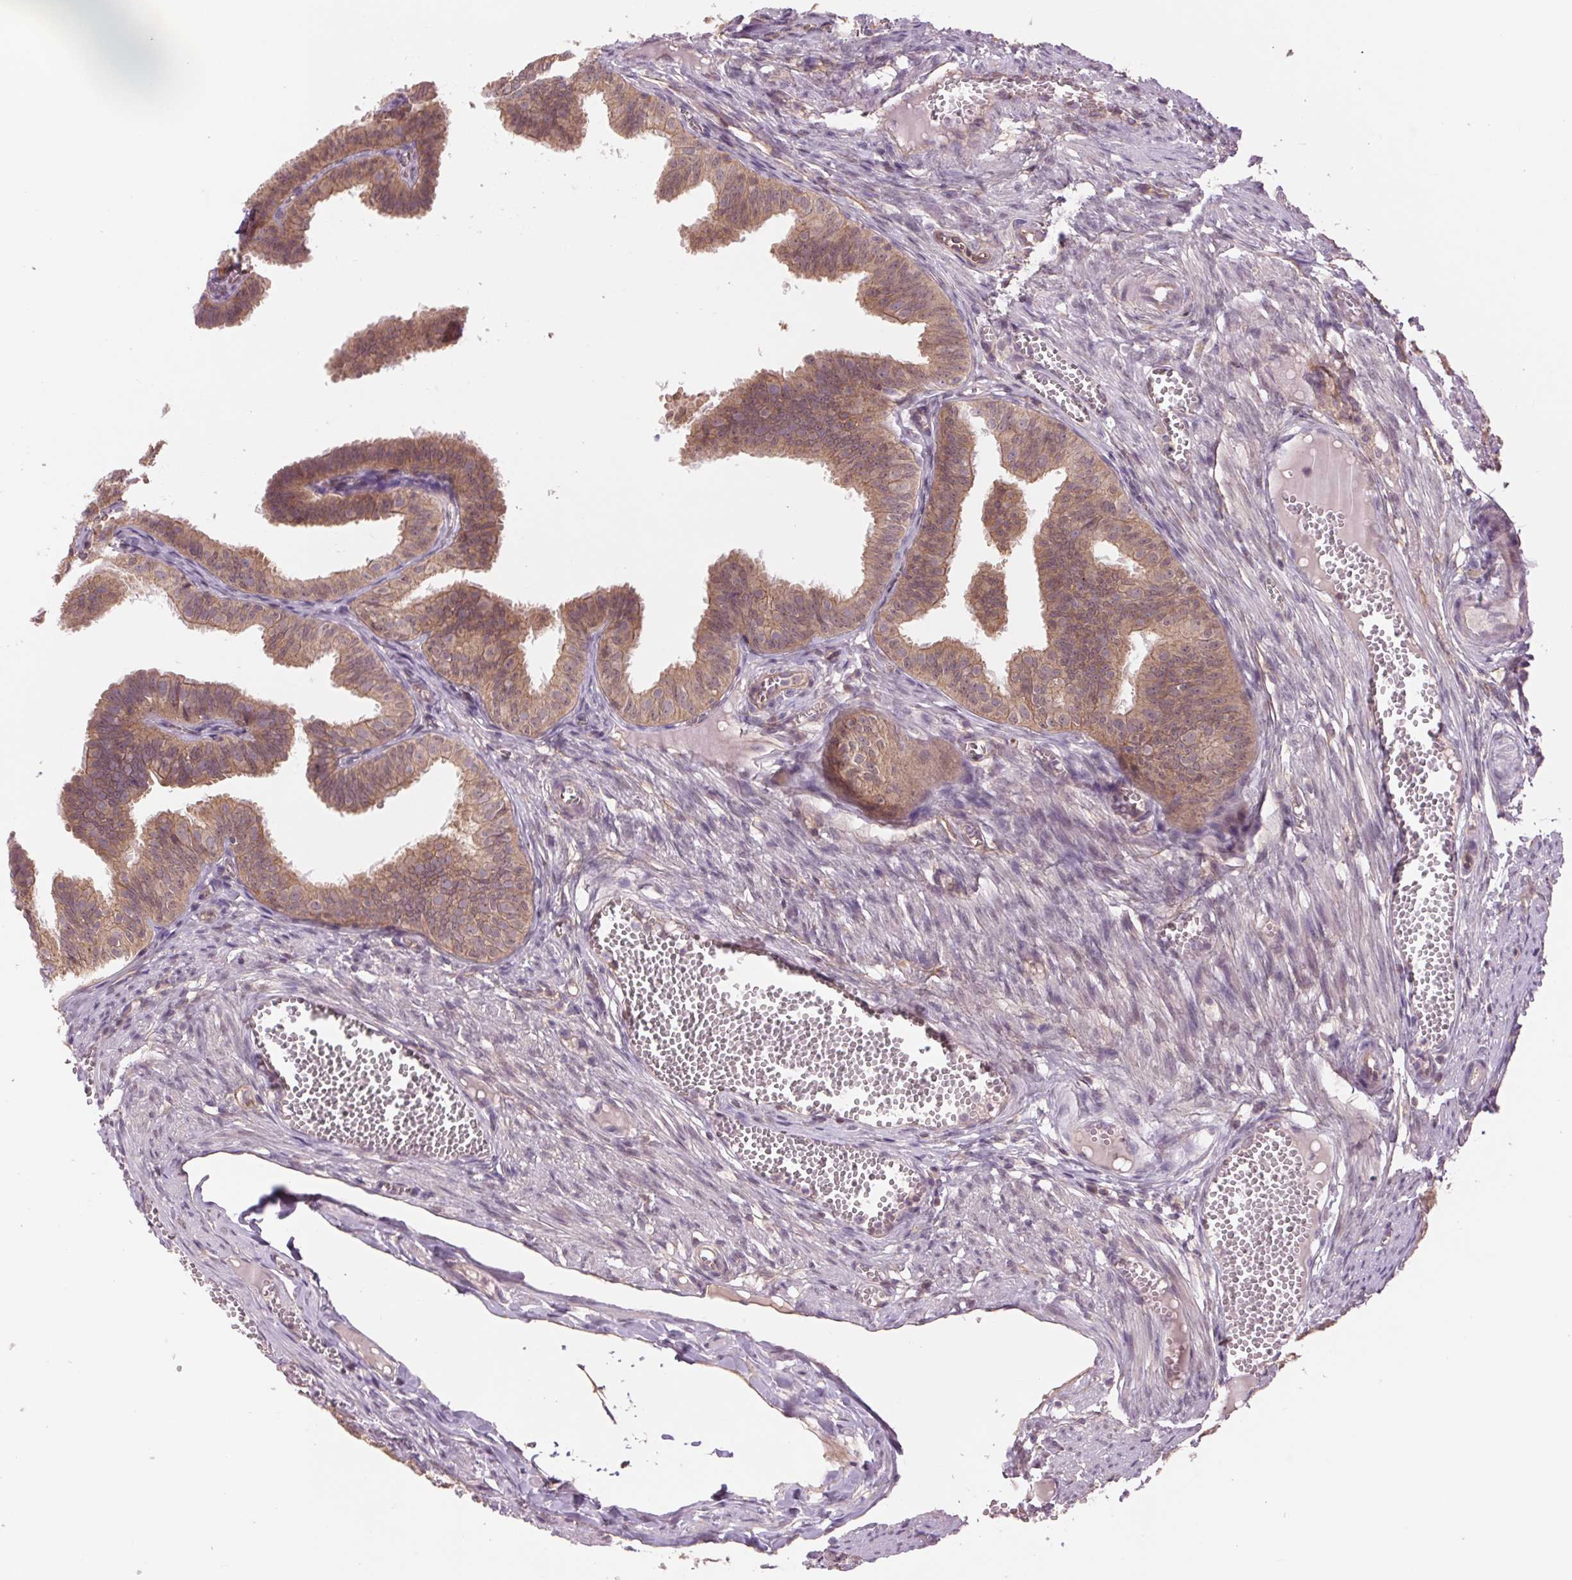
{"staining": {"intensity": "weak", "quantity": ">75%", "location": "cytoplasmic/membranous"}, "tissue": "fallopian tube", "cell_type": "Glandular cells", "image_type": "normal", "snomed": [{"axis": "morphology", "description": "Normal tissue, NOS"}, {"axis": "topography", "description": "Fallopian tube"}], "caption": "Immunohistochemistry (IHC) staining of normal fallopian tube, which displays low levels of weak cytoplasmic/membranous staining in approximately >75% of glandular cells indicating weak cytoplasmic/membranous protein positivity. The staining was performed using DAB (brown) for protein detection and nuclei were counterstained in hematoxylin (blue).", "gene": "SH3RF2", "patient": {"sex": "female", "age": 25}}